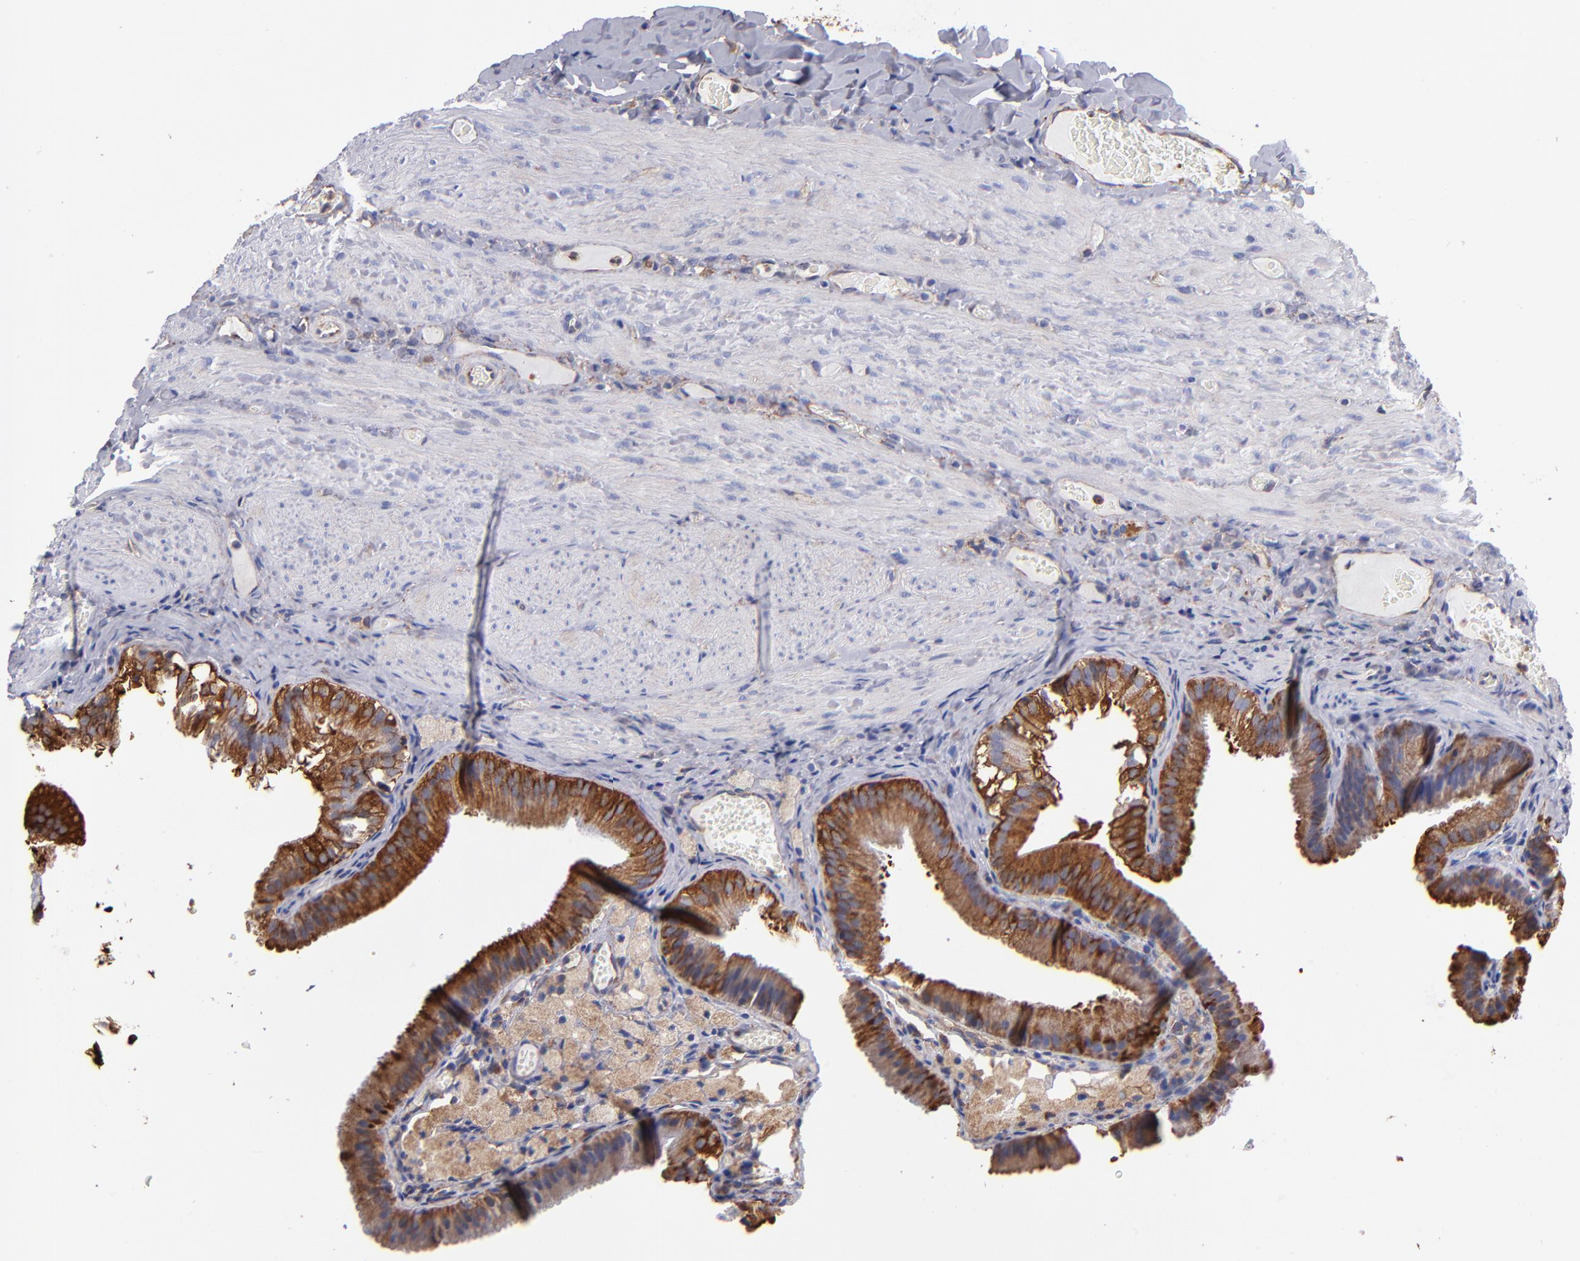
{"staining": {"intensity": "strong", "quantity": ">75%", "location": "cytoplasmic/membranous"}, "tissue": "gallbladder", "cell_type": "Glandular cells", "image_type": "normal", "snomed": [{"axis": "morphology", "description": "Normal tissue, NOS"}, {"axis": "topography", "description": "Gallbladder"}], "caption": "Brown immunohistochemical staining in unremarkable human gallbladder shows strong cytoplasmic/membranous positivity in approximately >75% of glandular cells. (IHC, brightfield microscopy, high magnification).", "gene": "MVP", "patient": {"sex": "female", "age": 24}}